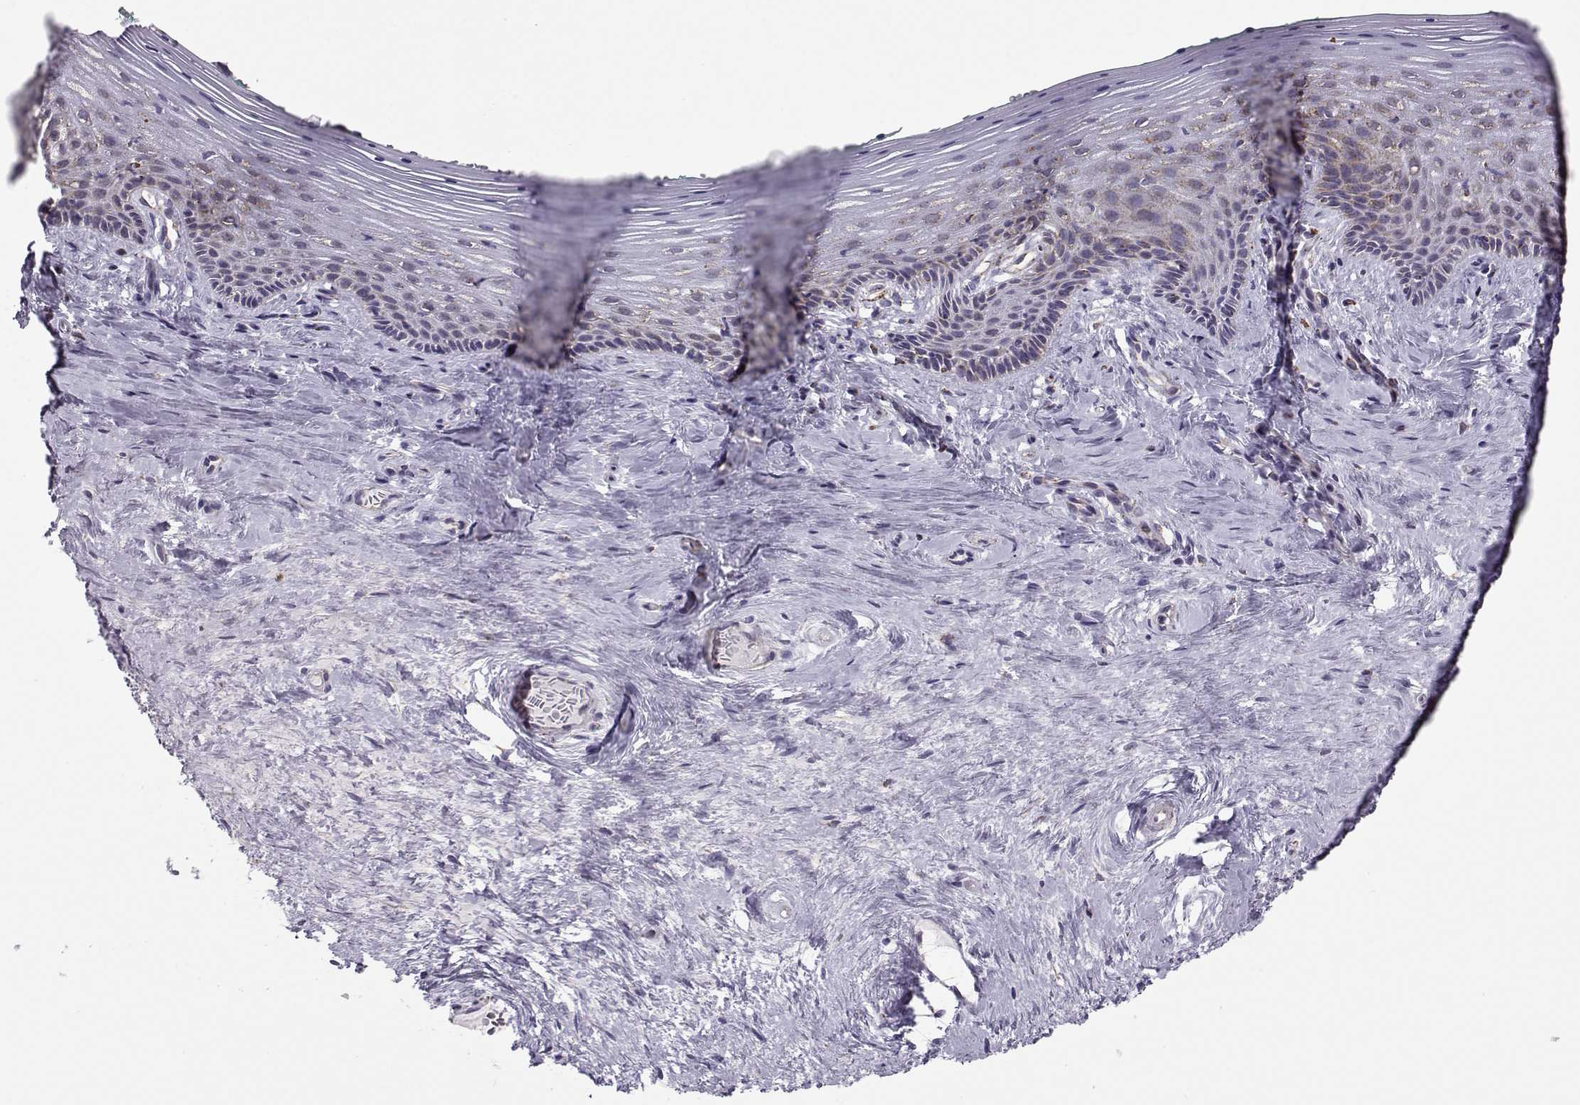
{"staining": {"intensity": "moderate", "quantity": "25%-75%", "location": "cytoplasmic/membranous"}, "tissue": "vagina", "cell_type": "Squamous epithelial cells", "image_type": "normal", "snomed": [{"axis": "morphology", "description": "Normal tissue, NOS"}, {"axis": "topography", "description": "Vagina"}], "caption": "Approximately 25%-75% of squamous epithelial cells in normal human vagina exhibit moderate cytoplasmic/membranous protein expression as visualized by brown immunohistochemical staining.", "gene": "NECAB3", "patient": {"sex": "female", "age": 45}}